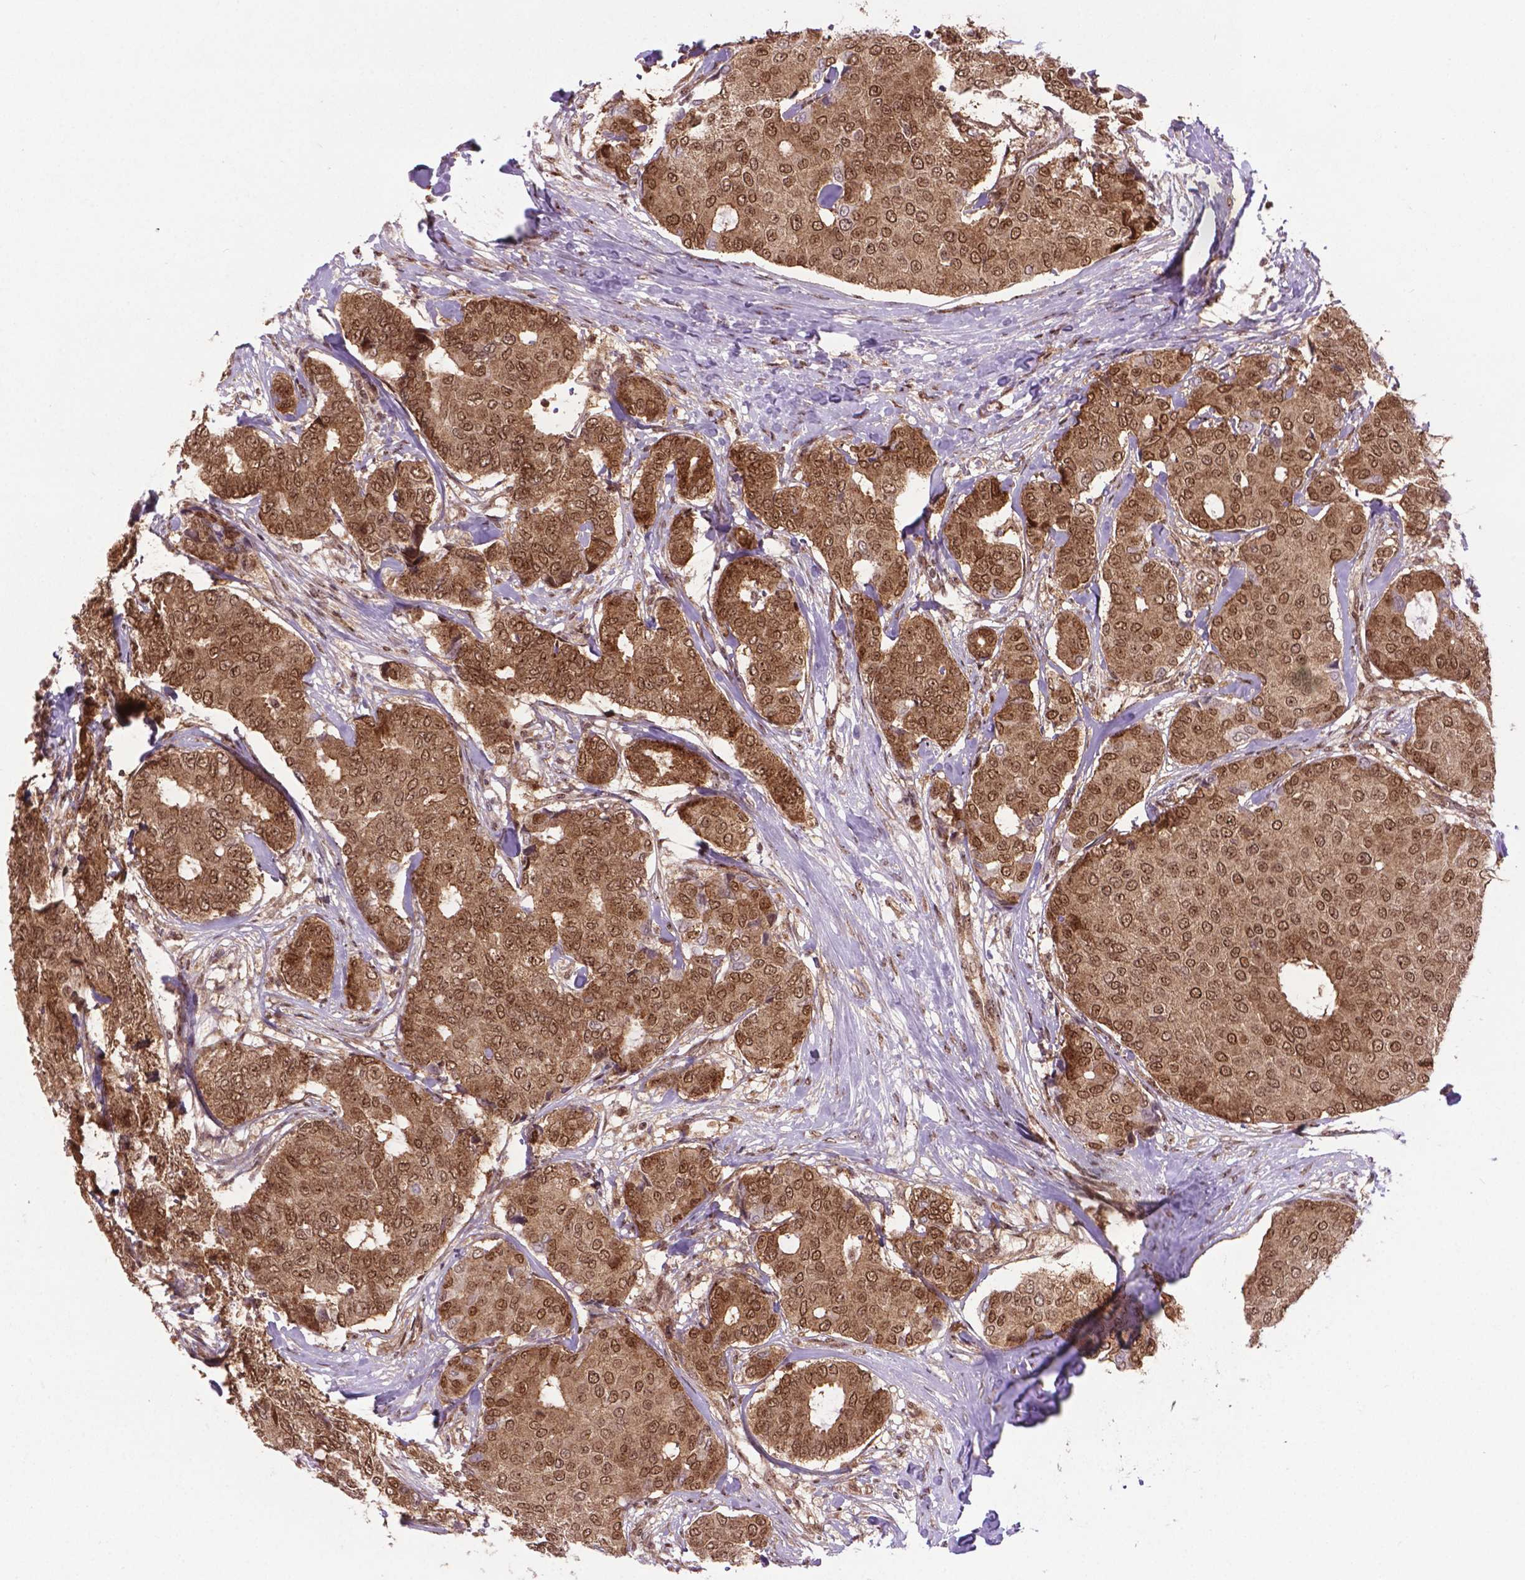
{"staining": {"intensity": "moderate", "quantity": ">75%", "location": "cytoplasmic/membranous,nuclear"}, "tissue": "breast cancer", "cell_type": "Tumor cells", "image_type": "cancer", "snomed": [{"axis": "morphology", "description": "Duct carcinoma"}, {"axis": "topography", "description": "Breast"}], "caption": "Immunohistochemical staining of human breast cancer demonstrates medium levels of moderate cytoplasmic/membranous and nuclear staining in about >75% of tumor cells.", "gene": "CSNK2A1", "patient": {"sex": "female", "age": 75}}